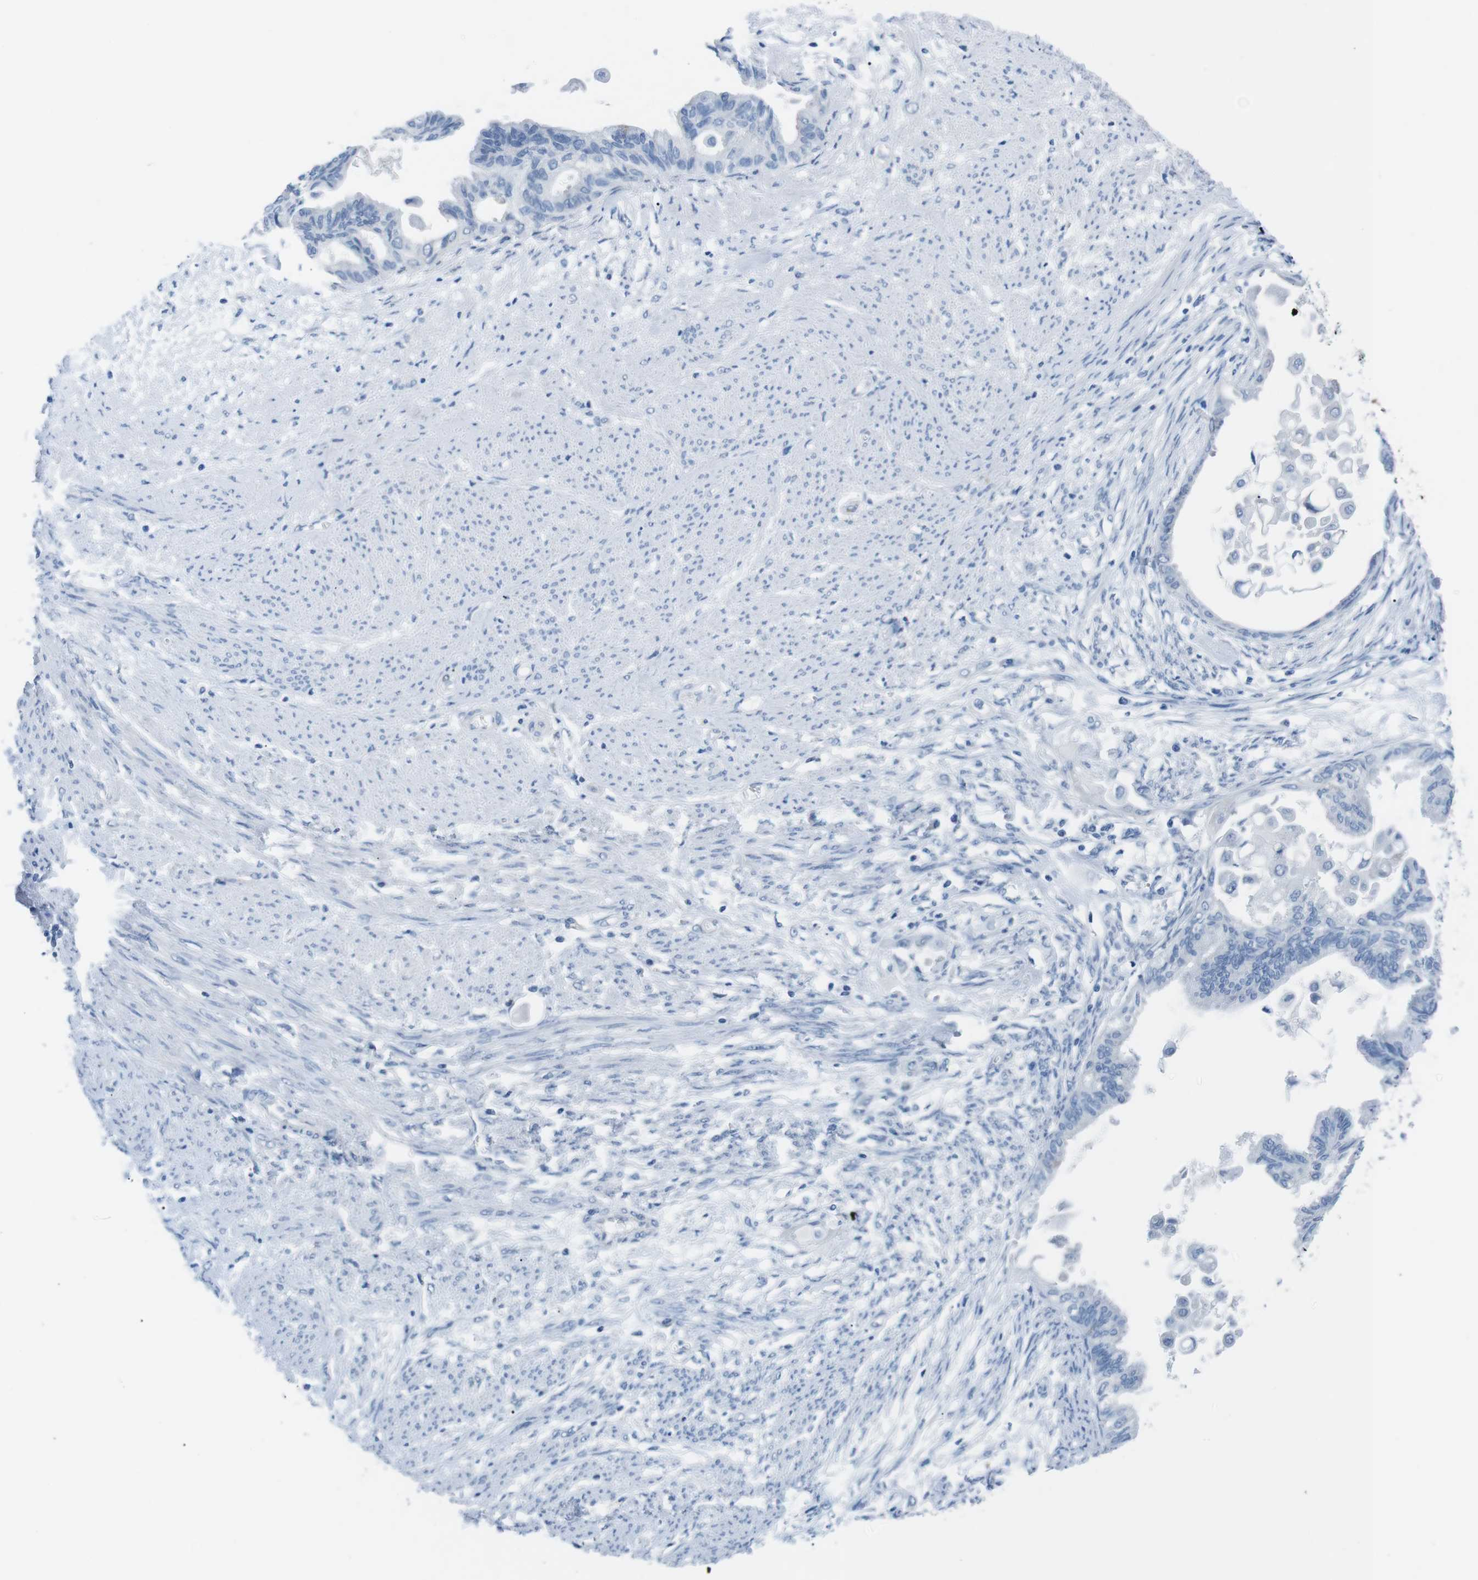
{"staining": {"intensity": "negative", "quantity": "none", "location": "none"}, "tissue": "cervical cancer", "cell_type": "Tumor cells", "image_type": "cancer", "snomed": [{"axis": "morphology", "description": "Normal tissue, NOS"}, {"axis": "morphology", "description": "Adenocarcinoma, NOS"}, {"axis": "topography", "description": "Cervix"}, {"axis": "topography", "description": "Endometrium"}], "caption": "This is an IHC micrograph of adenocarcinoma (cervical). There is no expression in tumor cells.", "gene": "MUC2", "patient": {"sex": "female", "age": 86}}